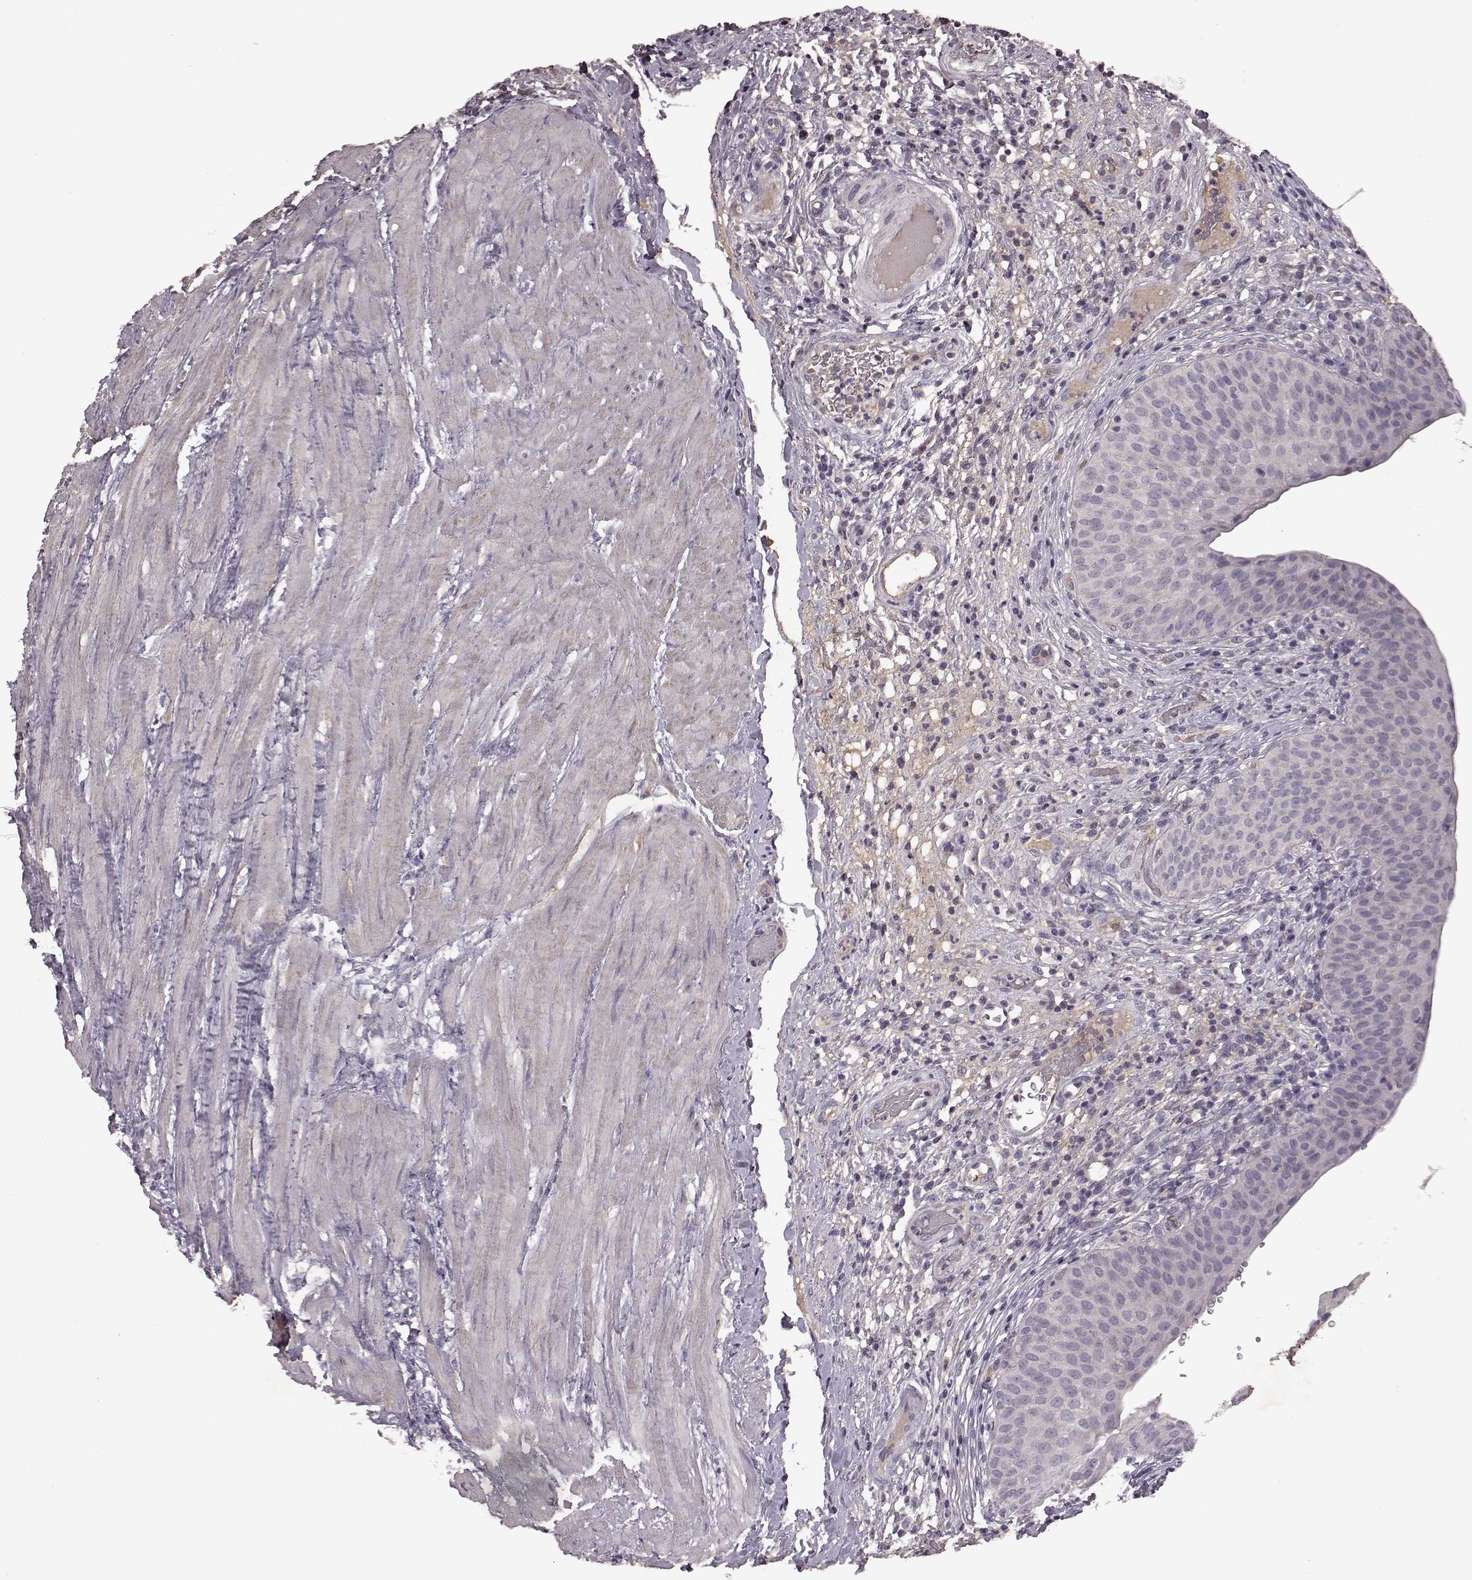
{"staining": {"intensity": "negative", "quantity": "none", "location": "none"}, "tissue": "urinary bladder", "cell_type": "Urothelial cells", "image_type": "normal", "snomed": [{"axis": "morphology", "description": "Normal tissue, NOS"}, {"axis": "topography", "description": "Urinary bladder"}], "caption": "A high-resolution histopathology image shows IHC staining of benign urinary bladder, which reveals no significant expression in urothelial cells. (DAB (3,3'-diaminobenzidine) immunohistochemistry with hematoxylin counter stain).", "gene": "FRRS1L", "patient": {"sex": "male", "age": 66}}